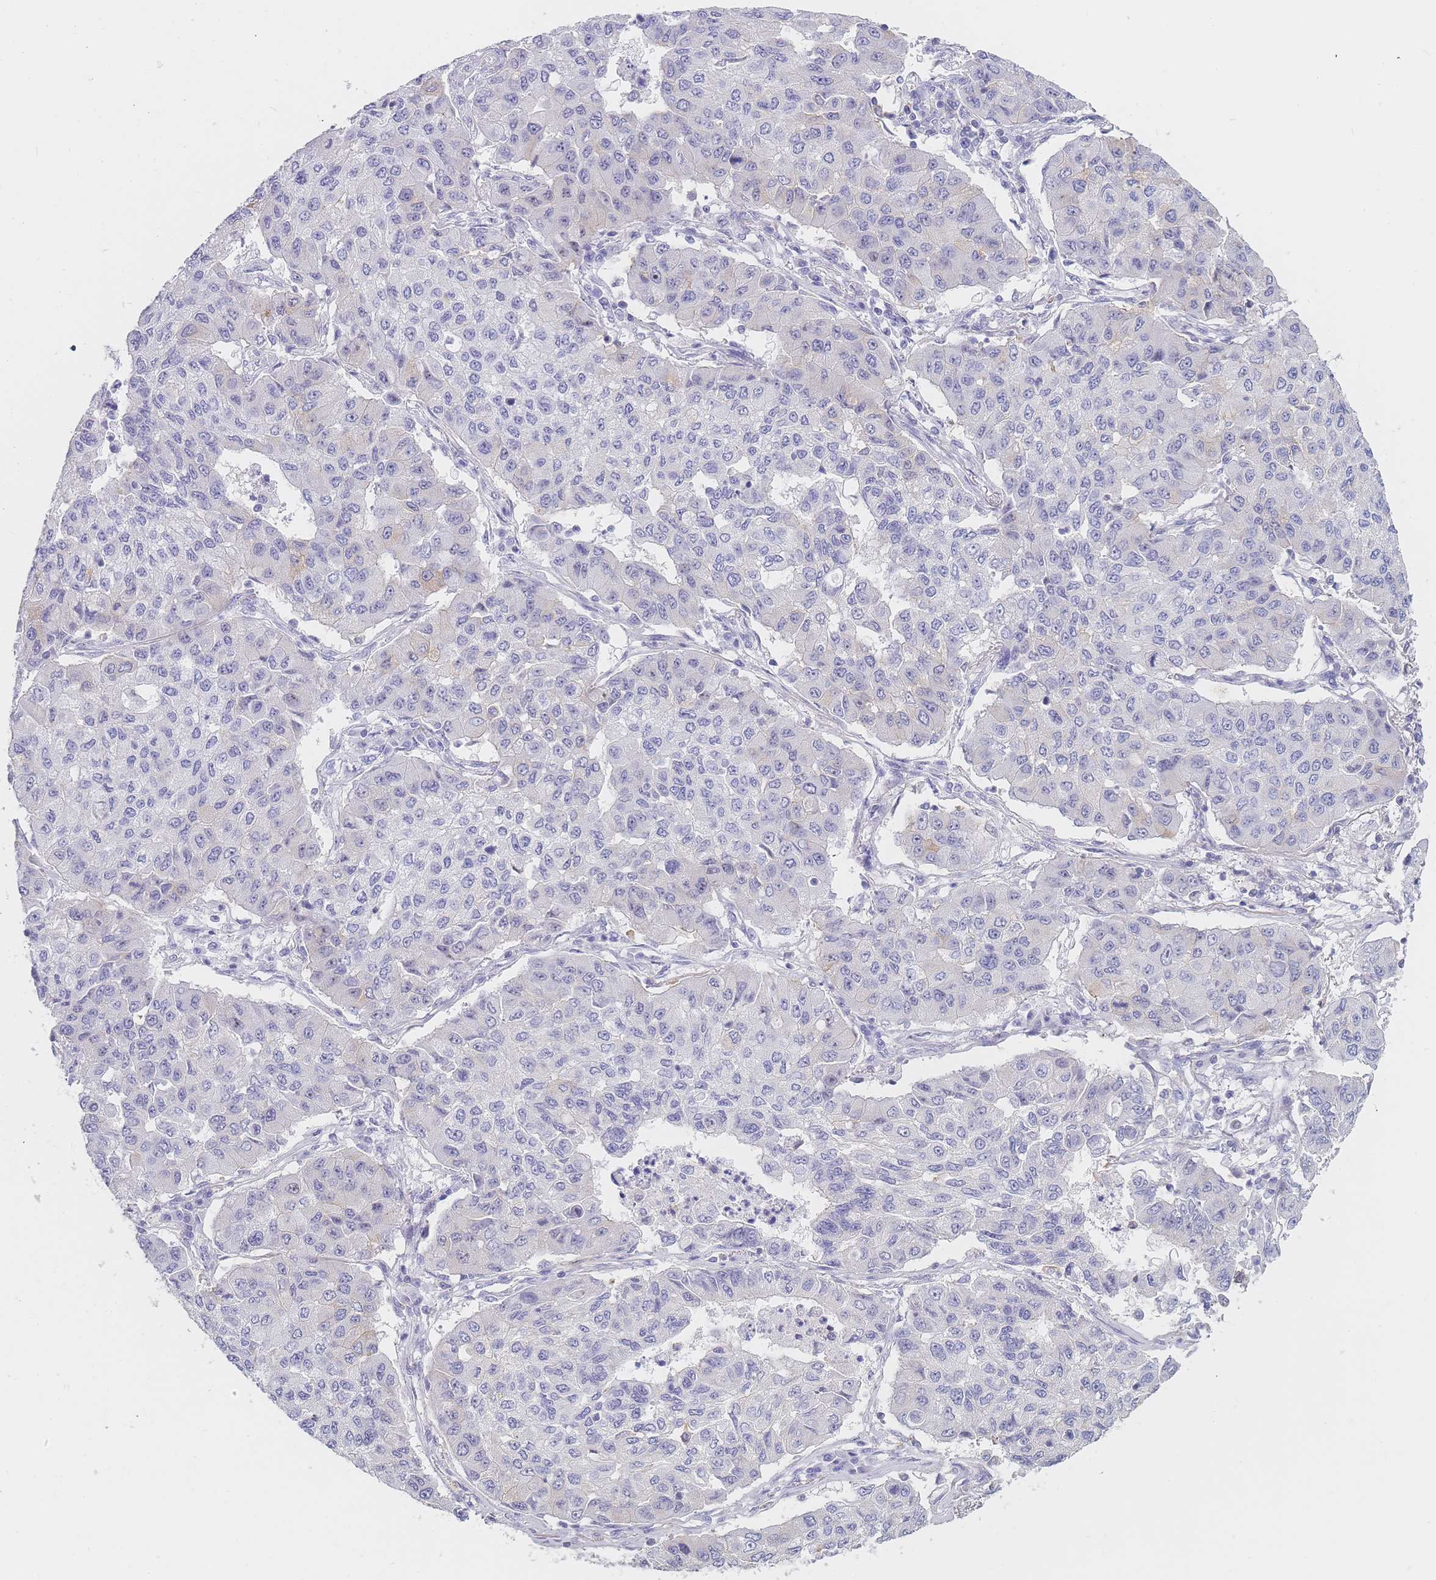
{"staining": {"intensity": "negative", "quantity": "none", "location": "none"}, "tissue": "lung cancer", "cell_type": "Tumor cells", "image_type": "cancer", "snomed": [{"axis": "morphology", "description": "Squamous cell carcinoma, NOS"}, {"axis": "topography", "description": "Lung"}], "caption": "This micrograph is of lung cancer stained with IHC to label a protein in brown with the nuclei are counter-stained blue. There is no positivity in tumor cells.", "gene": "NOP14", "patient": {"sex": "male", "age": 74}}